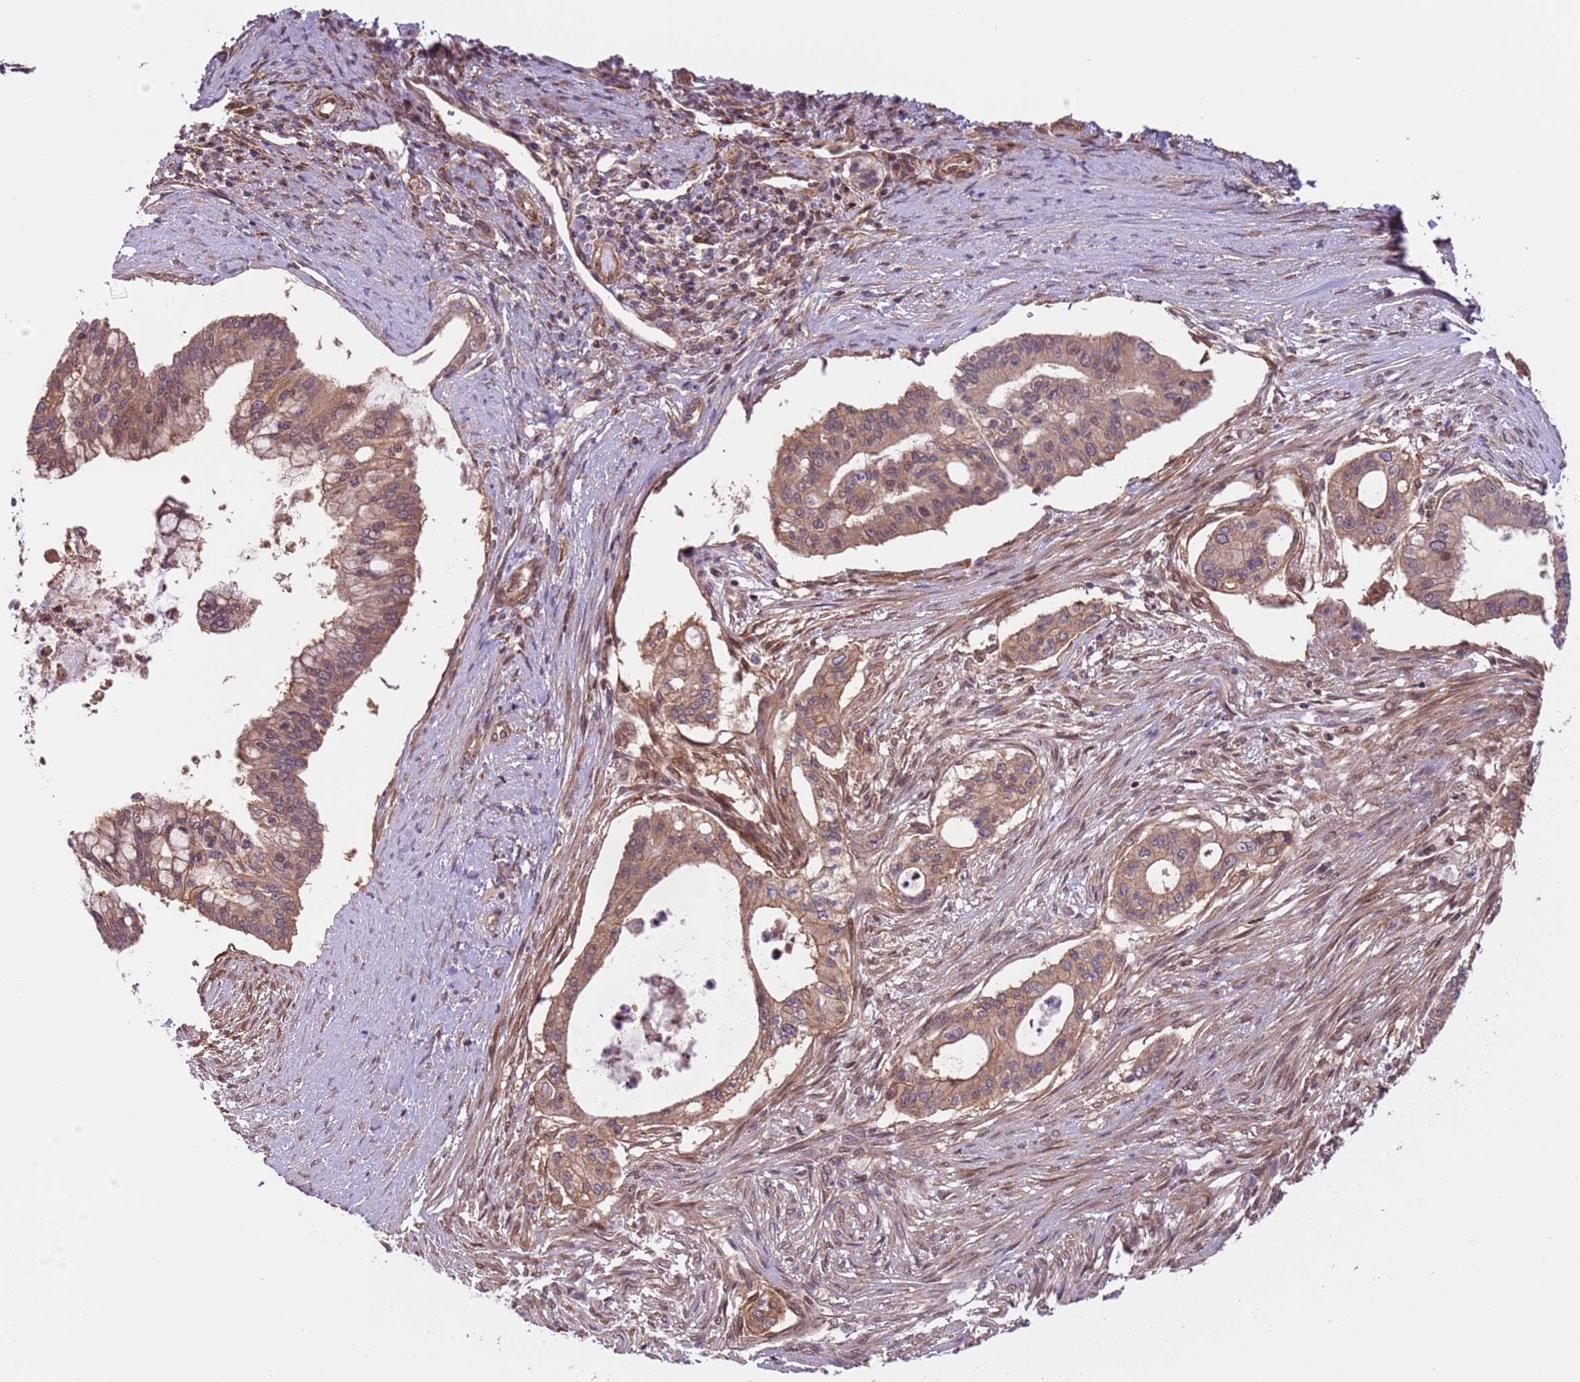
{"staining": {"intensity": "moderate", "quantity": ">75%", "location": "cytoplasmic/membranous"}, "tissue": "pancreatic cancer", "cell_type": "Tumor cells", "image_type": "cancer", "snomed": [{"axis": "morphology", "description": "Adenocarcinoma, NOS"}, {"axis": "topography", "description": "Pancreas"}], "caption": "Human pancreatic cancer (adenocarcinoma) stained with a protein marker displays moderate staining in tumor cells.", "gene": "DCAF4", "patient": {"sex": "male", "age": 46}}